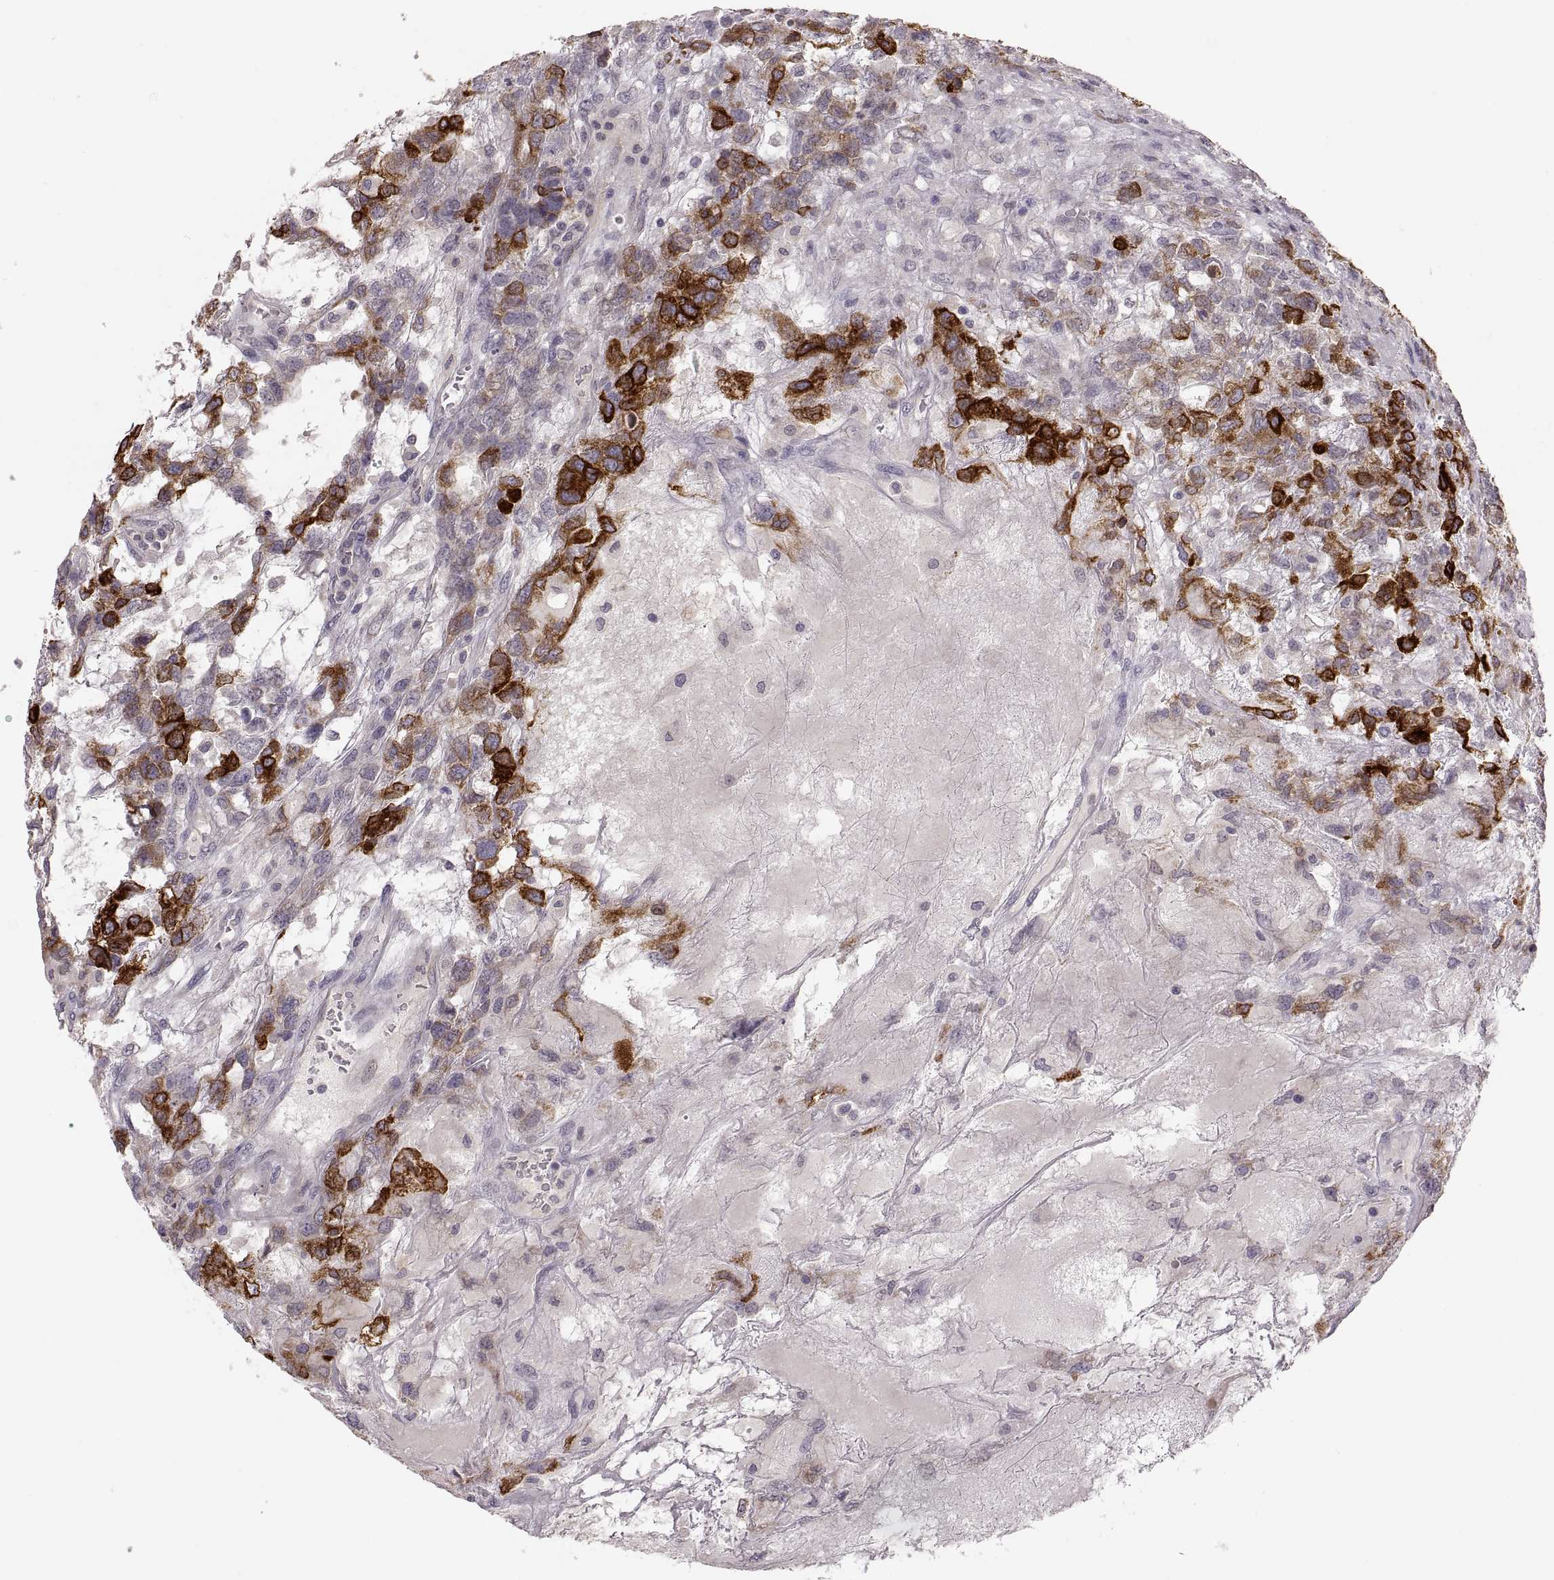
{"staining": {"intensity": "strong", "quantity": "25%-75%", "location": "cytoplasmic/membranous"}, "tissue": "testis cancer", "cell_type": "Tumor cells", "image_type": "cancer", "snomed": [{"axis": "morphology", "description": "Seminoma, NOS"}, {"axis": "topography", "description": "Testis"}], "caption": "Immunohistochemical staining of testis cancer demonstrates high levels of strong cytoplasmic/membranous positivity in approximately 25%-75% of tumor cells.", "gene": "HMGCR", "patient": {"sex": "male", "age": 52}}